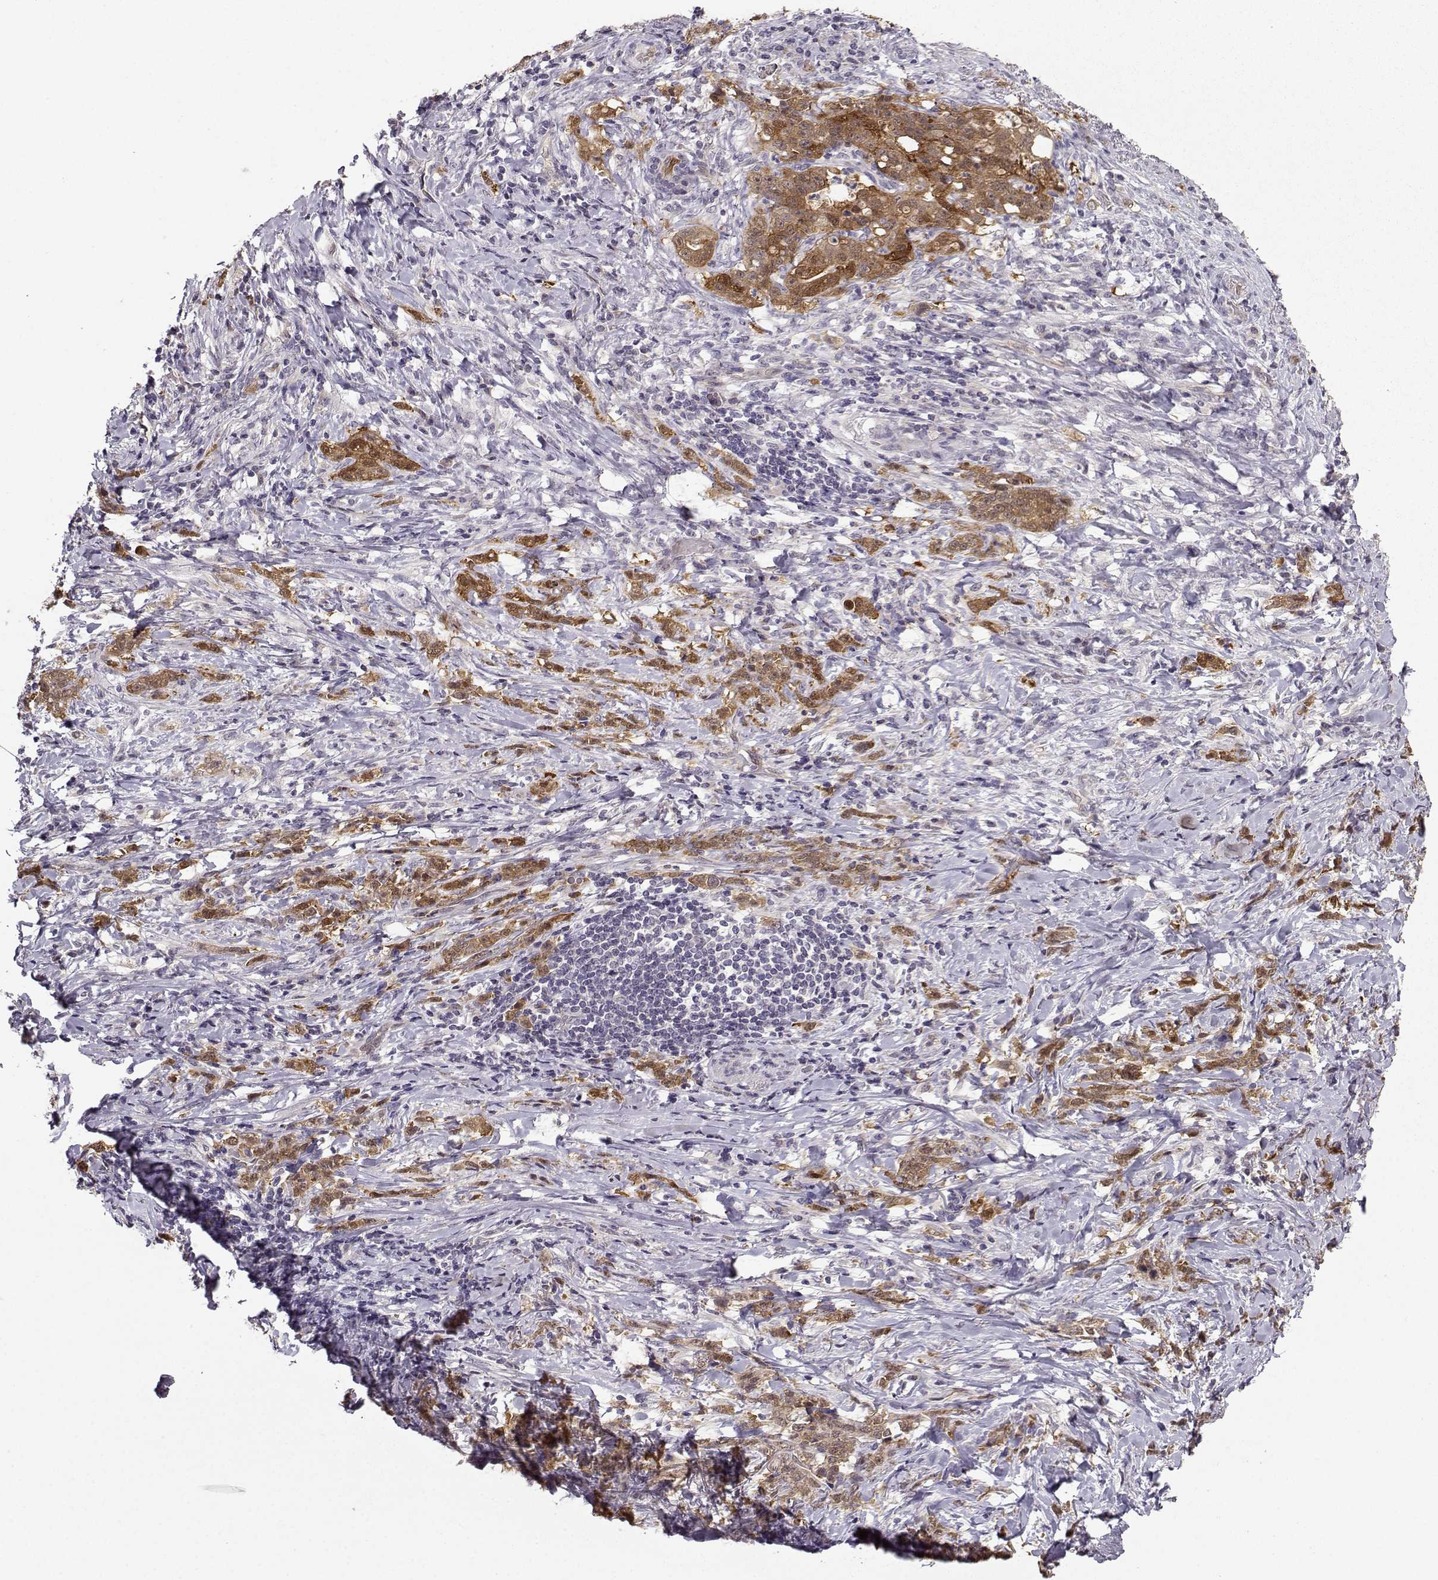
{"staining": {"intensity": "moderate", "quantity": ">75%", "location": "cytoplasmic/membranous"}, "tissue": "stomach cancer", "cell_type": "Tumor cells", "image_type": "cancer", "snomed": [{"axis": "morphology", "description": "Adenocarcinoma, NOS"}, {"axis": "topography", "description": "Stomach, lower"}], "caption": "Human stomach cancer (adenocarcinoma) stained with a brown dye reveals moderate cytoplasmic/membranous positive staining in about >75% of tumor cells.", "gene": "NQO1", "patient": {"sex": "male", "age": 88}}